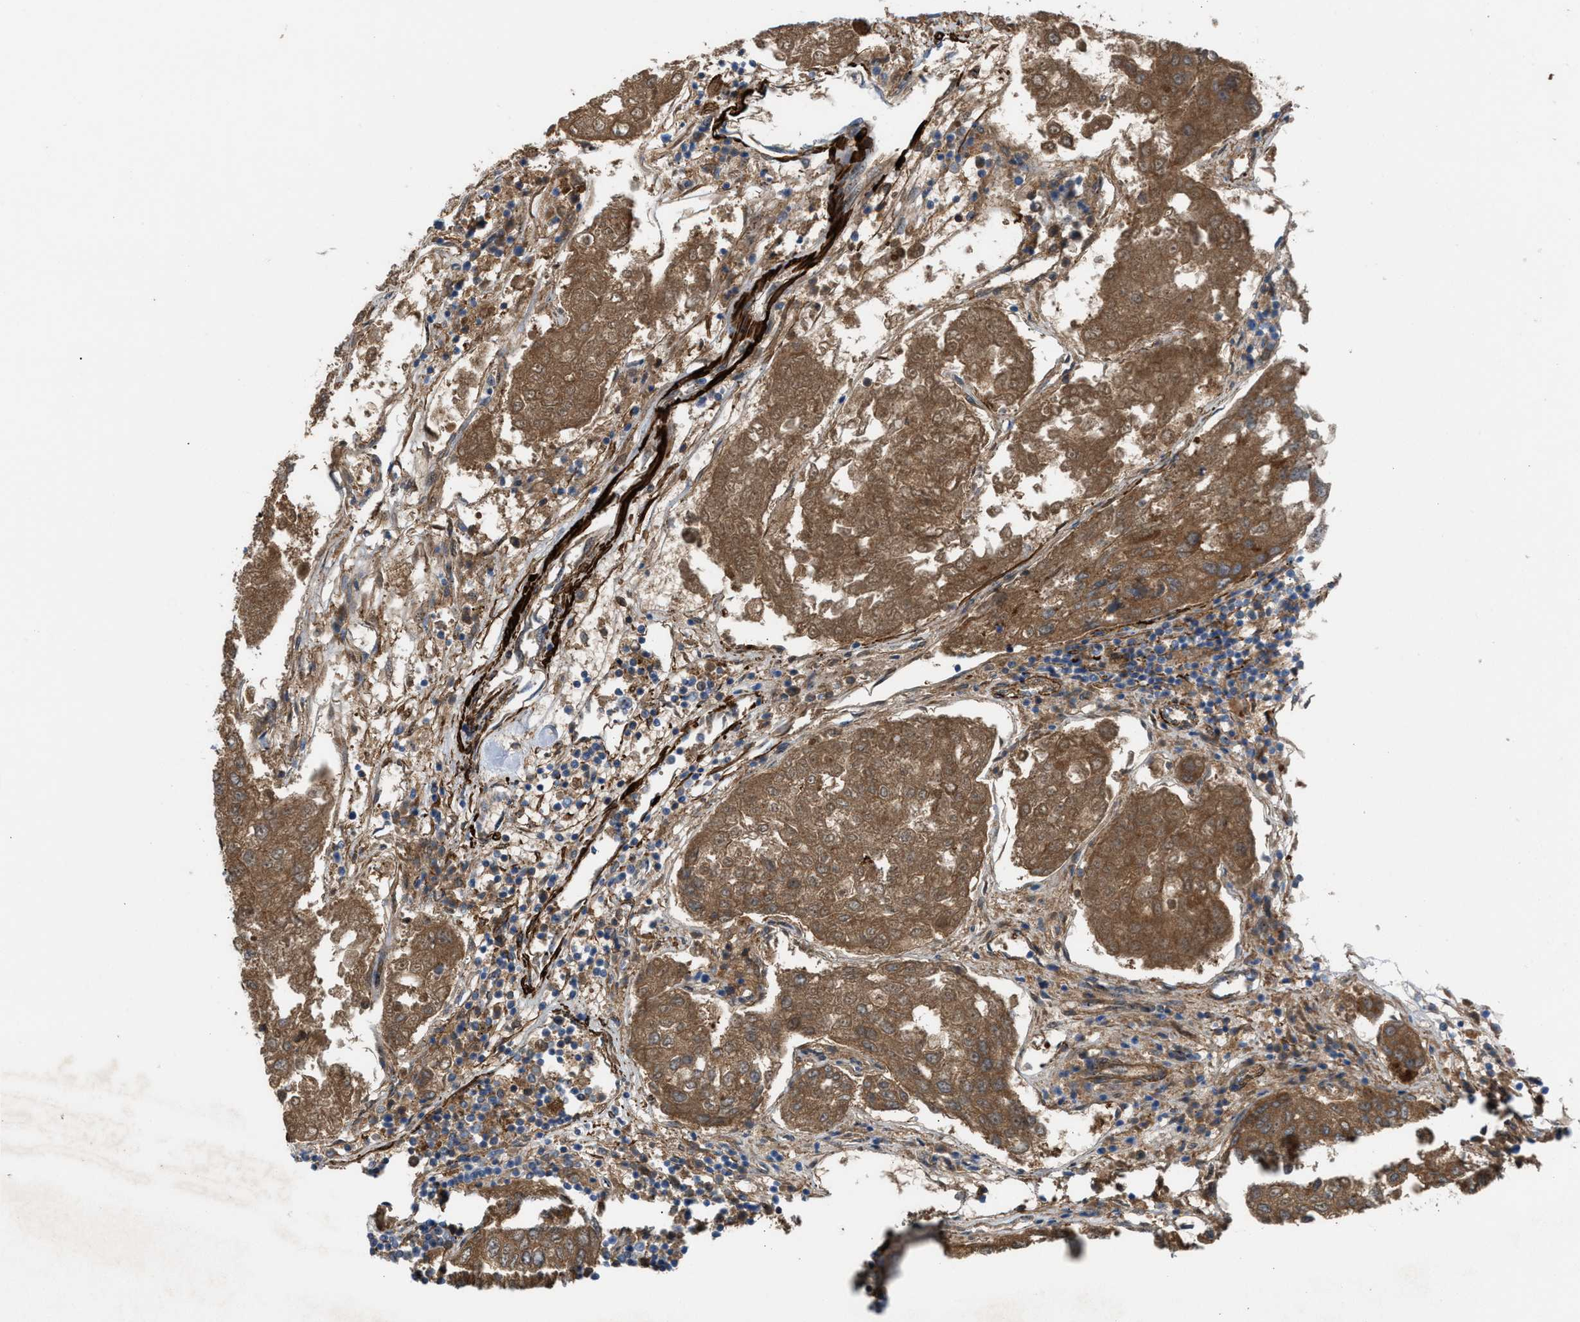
{"staining": {"intensity": "moderate", "quantity": ">75%", "location": "cytoplasmic/membranous"}, "tissue": "urothelial cancer", "cell_type": "Tumor cells", "image_type": "cancer", "snomed": [{"axis": "morphology", "description": "Urothelial carcinoma, High grade"}, {"axis": "topography", "description": "Lymph node"}, {"axis": "topography", "description": "Urinary bladder"}], "caption": "High-magnification brightfield microscopy of high-grade urothelial carcinoma stained with DAB (brown) and counterstained with hematoxylin (blue). tumor cells exhibit moderate cytoplasmic/membranous positivity is appreciated in about>75% of cells. (DAB IHC, brown staining for protein, blue staining for nuclei).", "gene": "NQO2", "patient": {"sex": "male", "age": 51}}